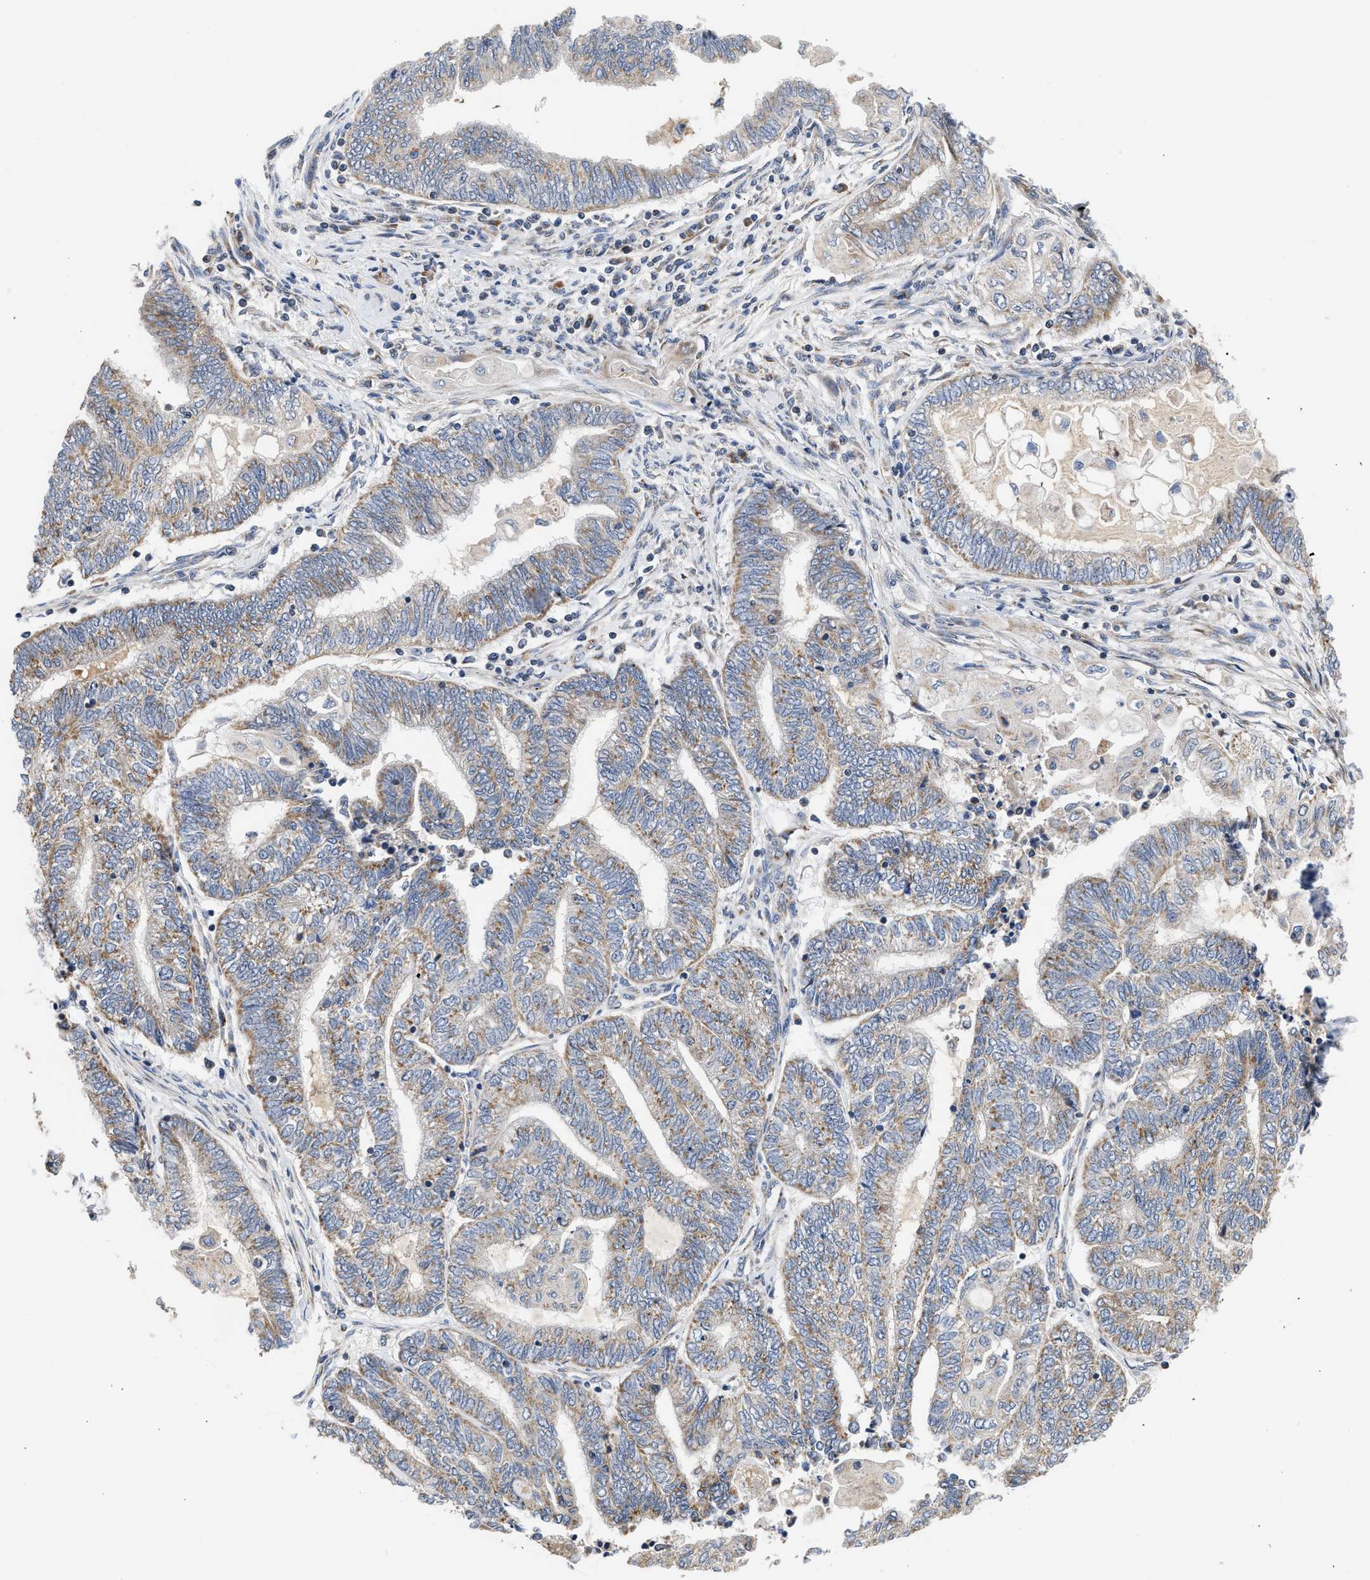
{"staining": {"intensity": "weak", "quantity": ">75%", "location": "cytoplasmic/membranous"}, "tissue": "endometrial cancer", "cell_type": "Tumor cells", "image_type": "cancer", "snomed": [{"axis": "morphology", "description": "Adenocarcinoma, NOS"}, {"axis": "topography", "description": "Uterus"}, {"axis": "topography", "description": "Endometrium"}], "caption": "Protein analysis of endometrial adenocarcinoma tissue shows weak cytoplasmic/membranous expression in approximately >75% of tumor cells. Ihc stains the protein in brown and the nuclei are stained blue.", "gene": "PIM1", "patient": {"sex": "female", "age": 70}}